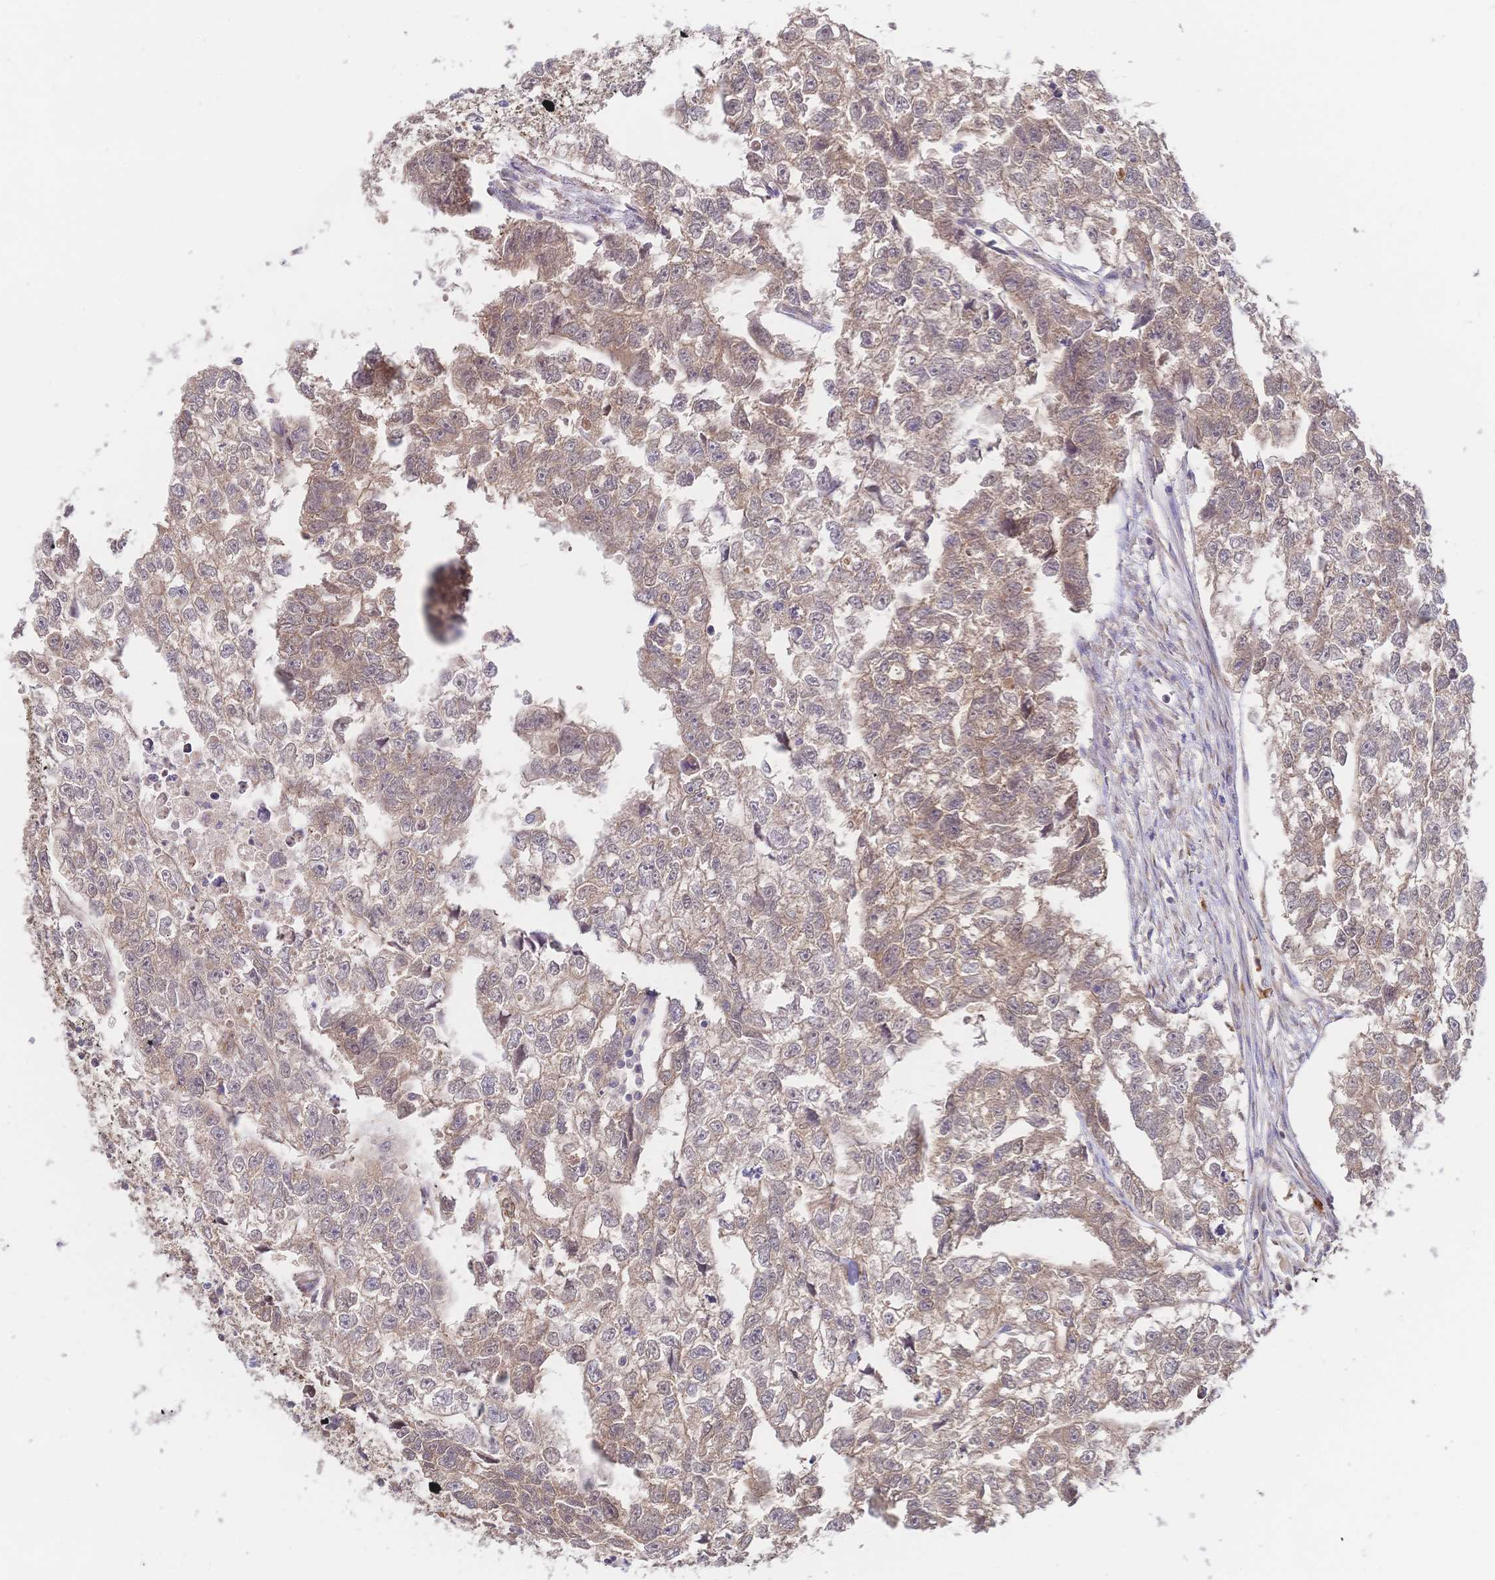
{"staining": {"intensity": "weak", "quantity": ">75%", "location": "cytoplasmic/membranous"}, "tissue": "testis cancer", "cell_type": "Tumor cells", "image_type": "cancer", "snomed": [{"axis": "morphology", "description": "Carcinoma, Embryonal, NOS"}, {"axis": "morphology", "description": "Teratoma, malignant, NOS"}, {"axis": "topography", "description": "Testis"}], "caption": "A brown stain labels weak cytoplasmic/membranous staining of a protein in teratoma (malignant) (testis) tumor cells.", "gene": "LMO4", "patient": {"sex": "male", "age": 44}}